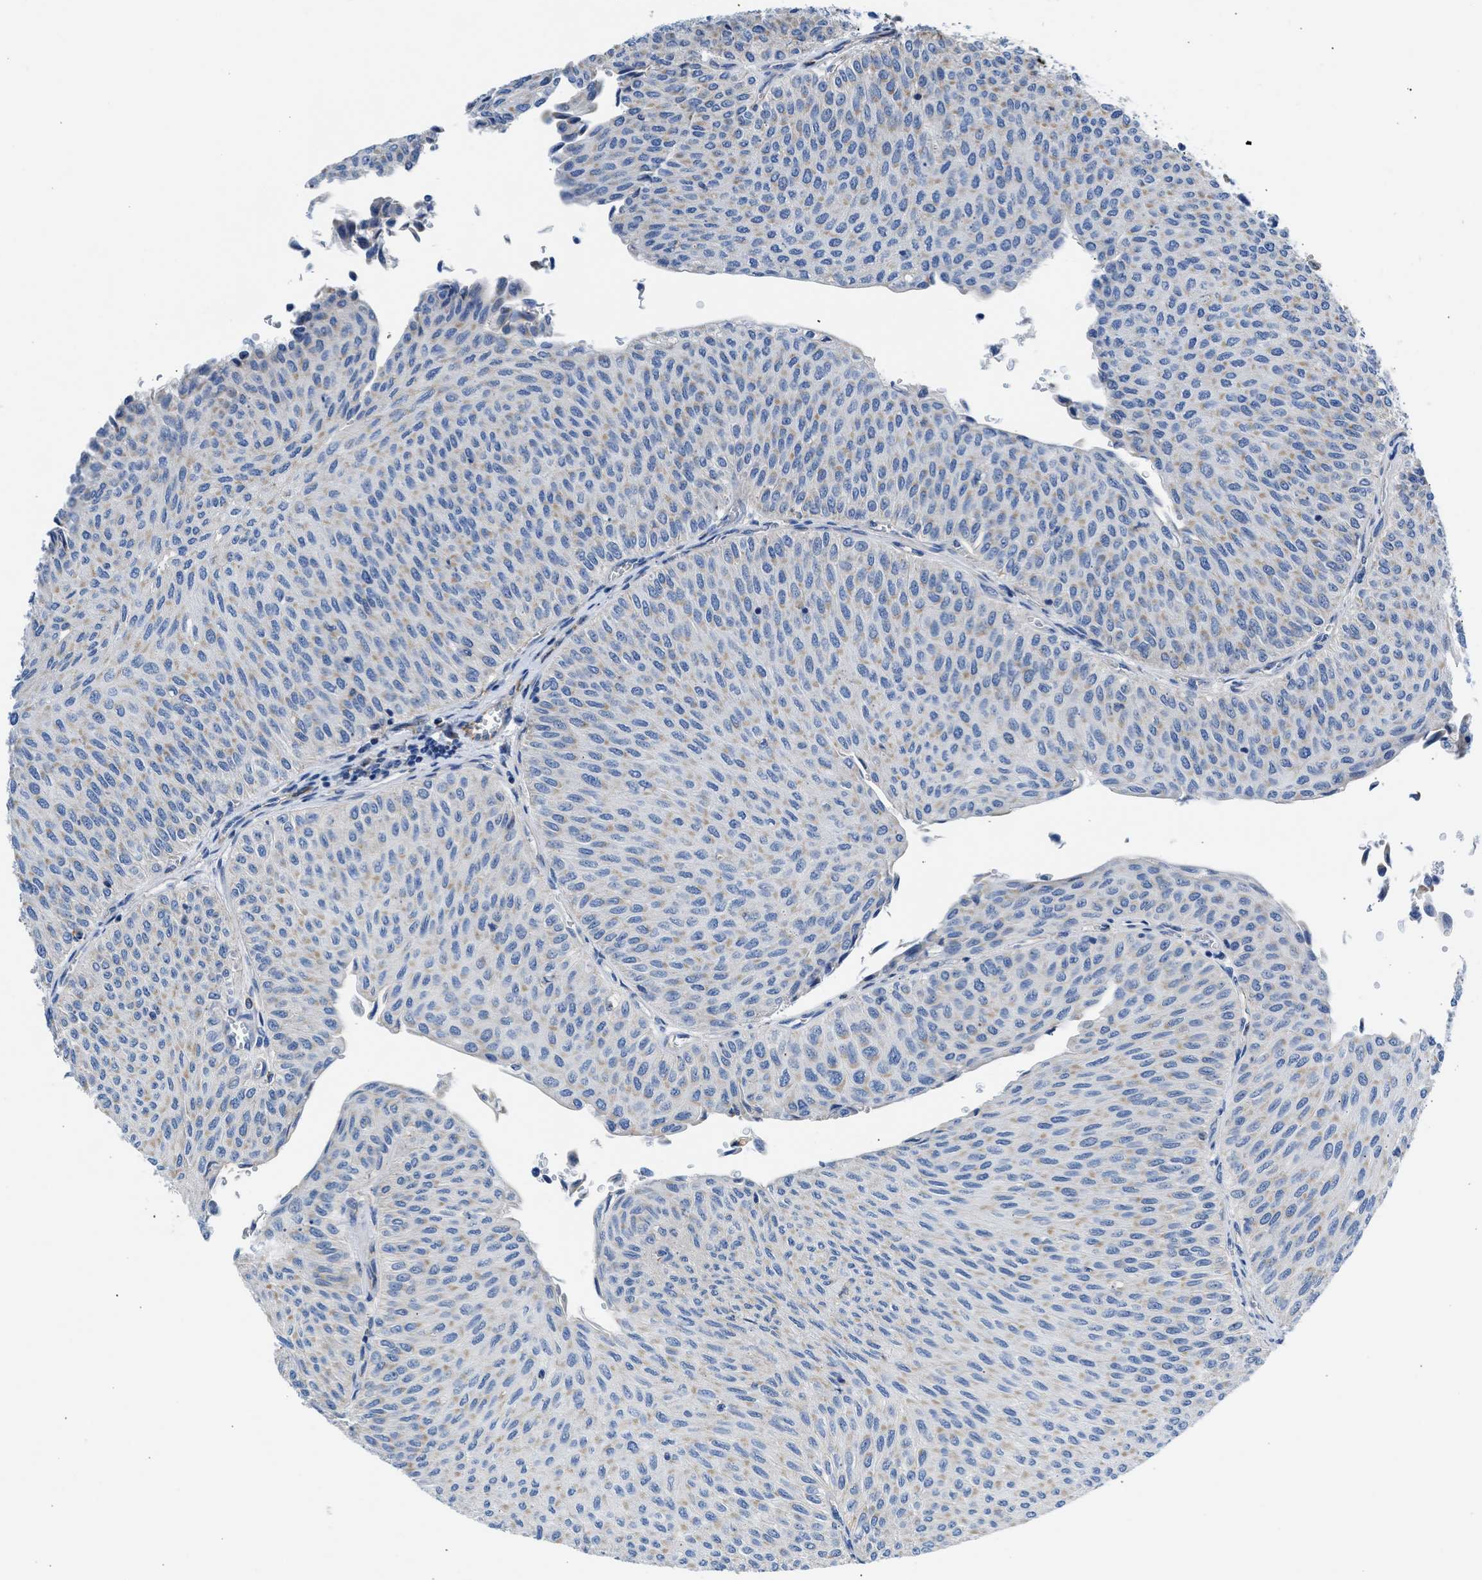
{"staining": {"intensity": "weak", "quantity": "25%-75%", "location": "cytoplasmic/membranous"}, "tissue": "urothelial cancer", "cell_type": "Tumor cells", "image_type": "cancer", "snomed": [{"axis": "morphology", "description": "Urothelial carcinoma, Low grade"}, {"axis": "topography", "description": "Urinary bladder"}], "caption": "Low-grade urothelial carcinoma tissue displays weak cytoplasmic/membranous staining in about 25%-75% of tumor cells, visualized by immunohistochemistry.", "gene": "ULK4", "patient": {"sex": "male", "age": 78}}